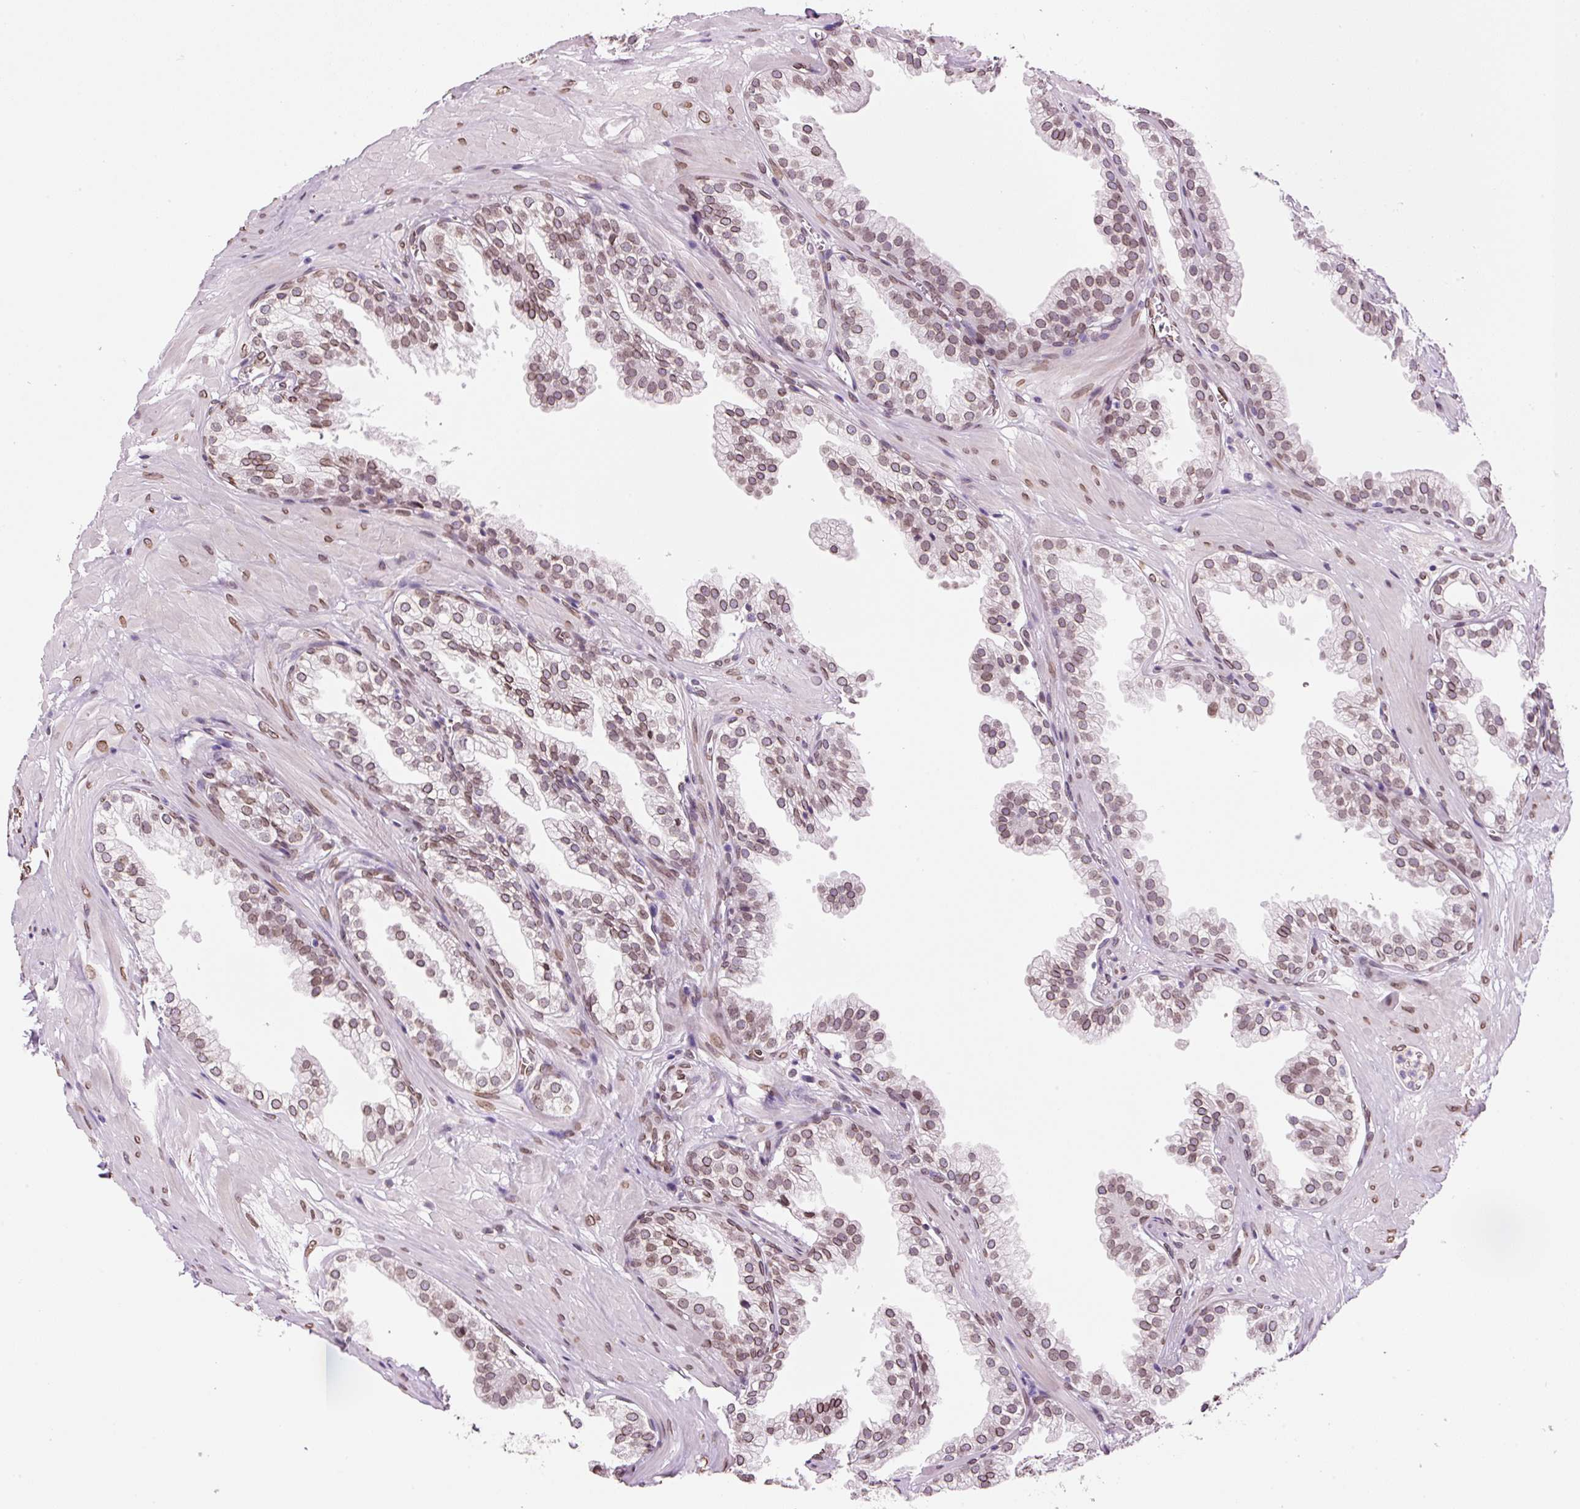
{"staining": {"intensity": "moderate", "quantity": ">75%", "location": "cytoplasmic/membranous,nuclear"}, "tissue": "prostate", "cell_type": "Glandular cells", "image_type": "normal", "snomed": [{"axis": "morphology", "description": "Normal tissue, NOS"}, {"axis": "topography", "description": "Prostate"}, {"axis": "topography", "description": "Peripheral nerve tissue"}], "caption": "A histopathology image showing moderate cytoplasmic/membranous,nuclear positivity in about >75% of glandular cells in unremarkable prostate, as visualized by brown immunohistochemical staining.", "gene": "ZNF224", "patient": {"sex": "male", "age": 55}}